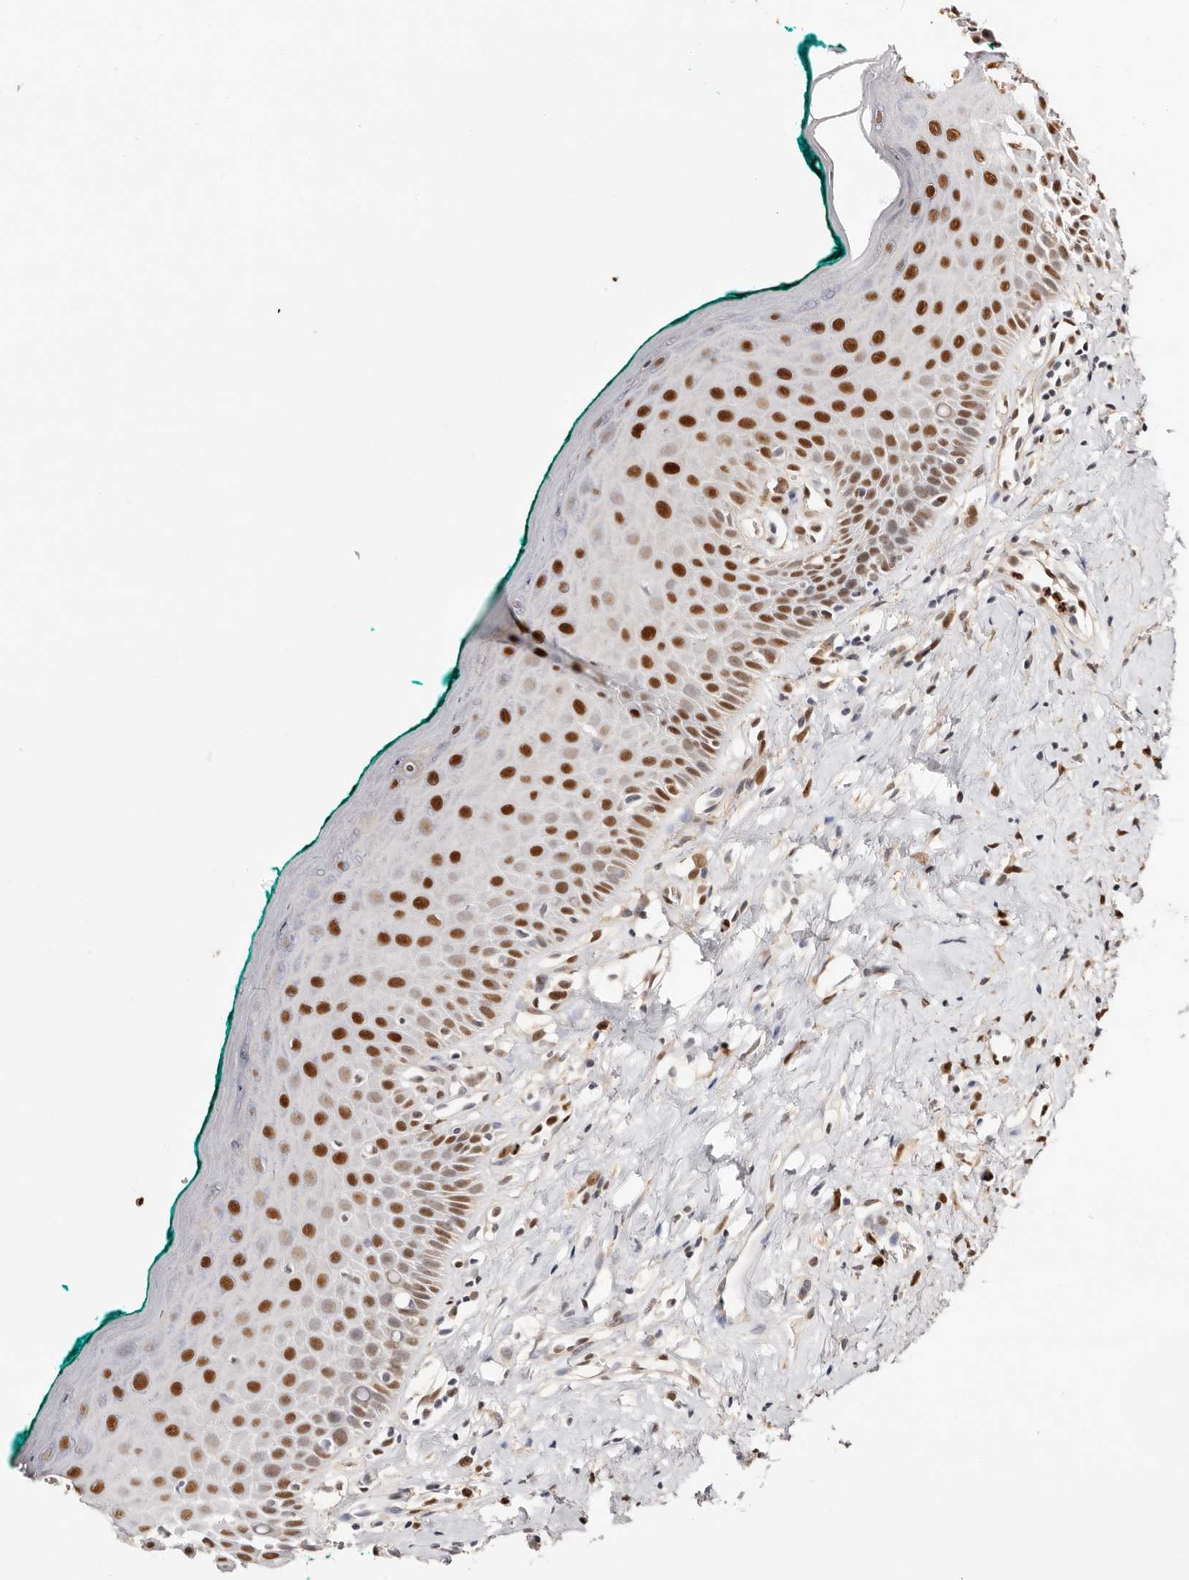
{"staining": {"intensity": "strong", "quantity": ">75%", "location": "nuclear"}, "tissue": "oral mucosa", "cell_type": "Squamous epithelial cells", "image_type": "normal", "snomed": [{"axis": "morphology", "description": "Normal tissue, NOS"}, {"axis": "topography", "description": "Oral tissue"}], "caption": "This photomicrograph exhibits benign oral mucosa stained with IHC to label a protein in brown. The nuclear of squamous epithelial cells show strong positivity for the protein. Nuclei are counter-stained blue.", "gene": "TKT", "patient": {"sex": "female", "age": 70}}